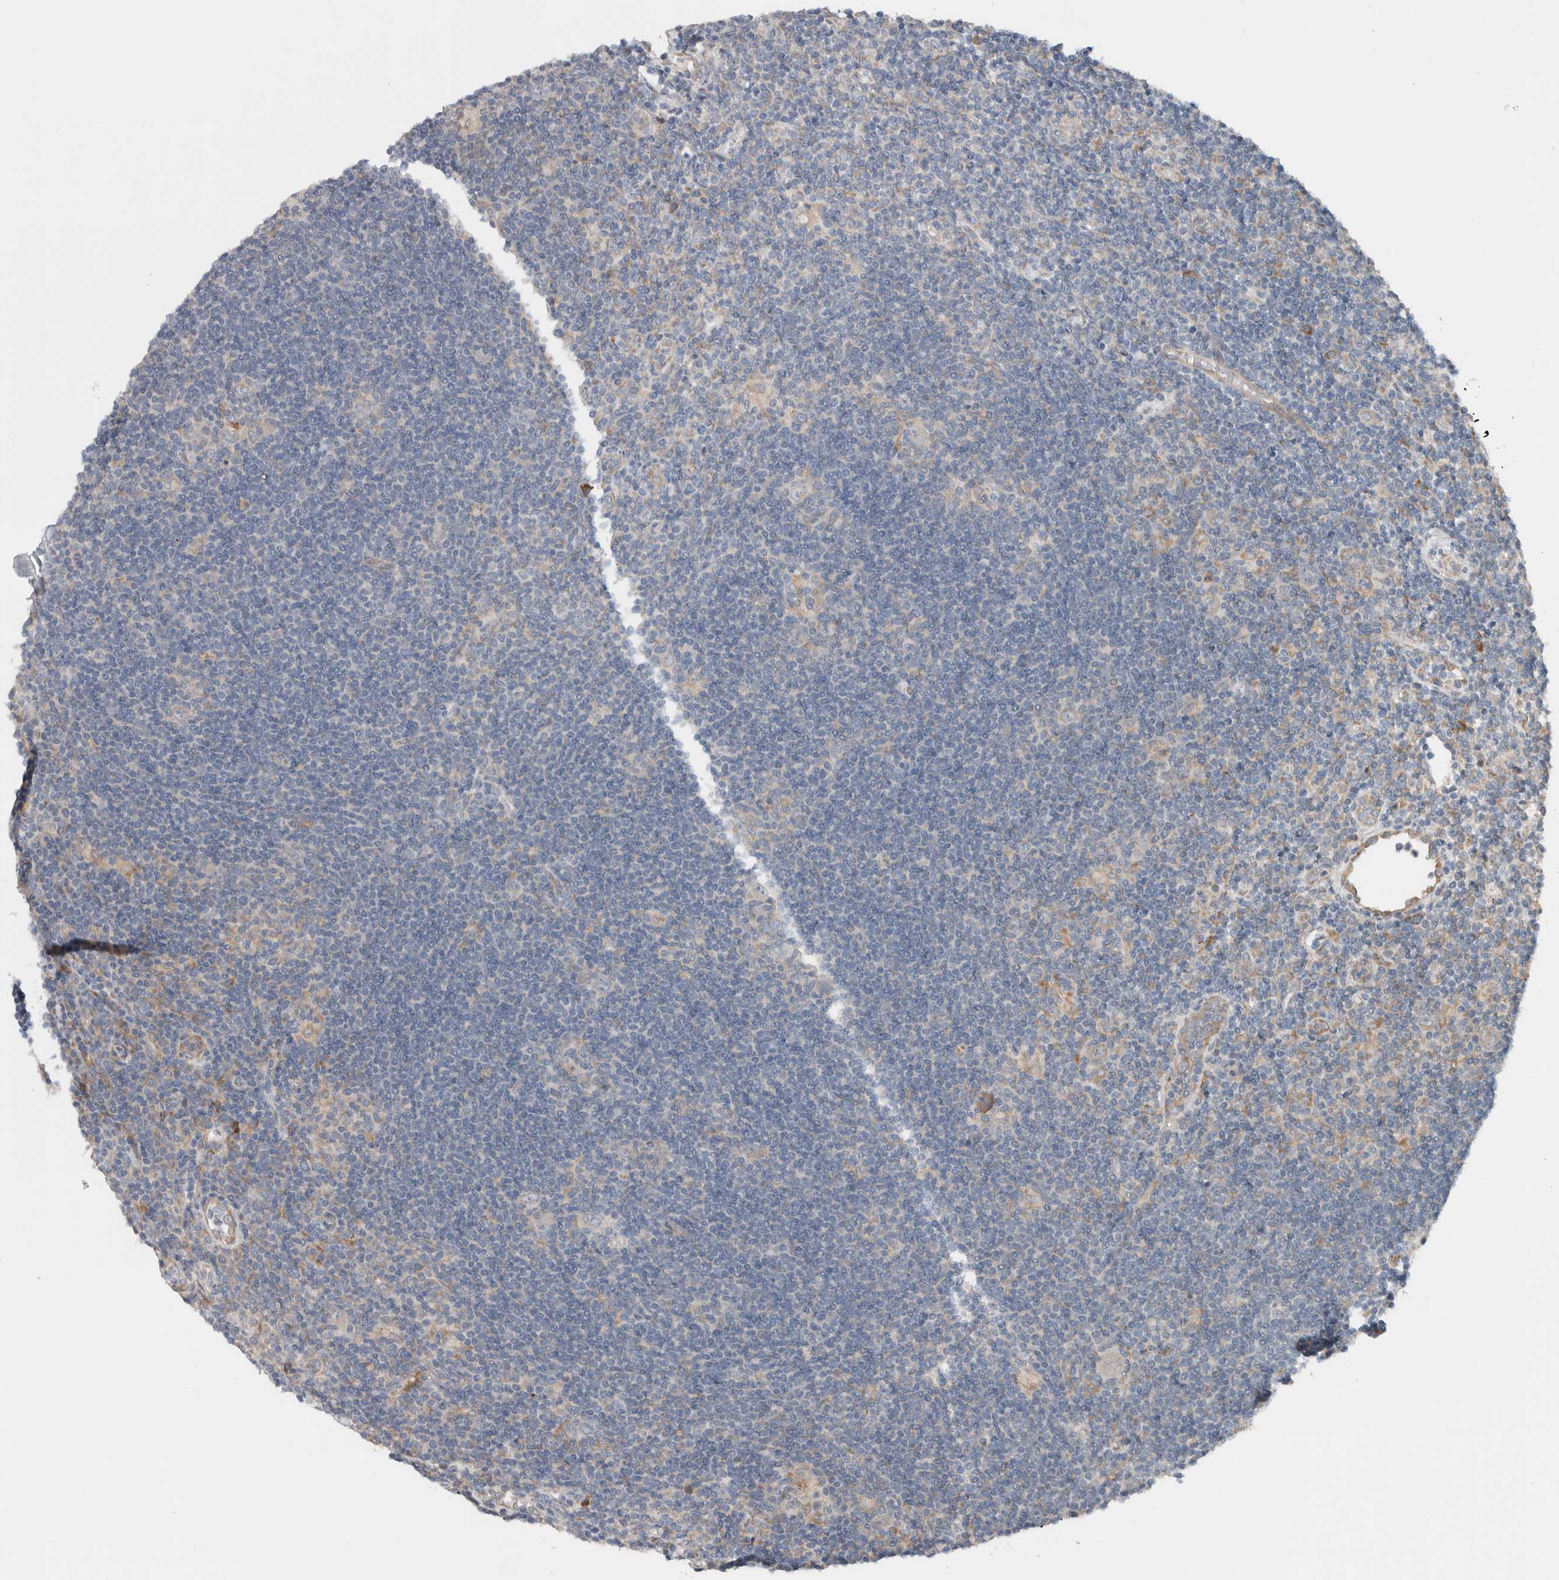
{"staining": {"intensity": "weak", "quantity": "<25%", "location": "cytoplasmic/membranous"}, "tissue": "lymphoma", "cell_type": "Tumor cells", "image_type": "cancer", "snomed": [{"axis": "morphology", "description": "Hodgkin's disease, NOS"}, {"axis": "topography", "description": "Lymph node"}], "caption": "Human Hodgkin's disease stained for a protein using immunohistochemistry exhibits no positivity in tumor cells.", "gene": "ADCY8", "patient": {"sex": "female", "age": 57}}